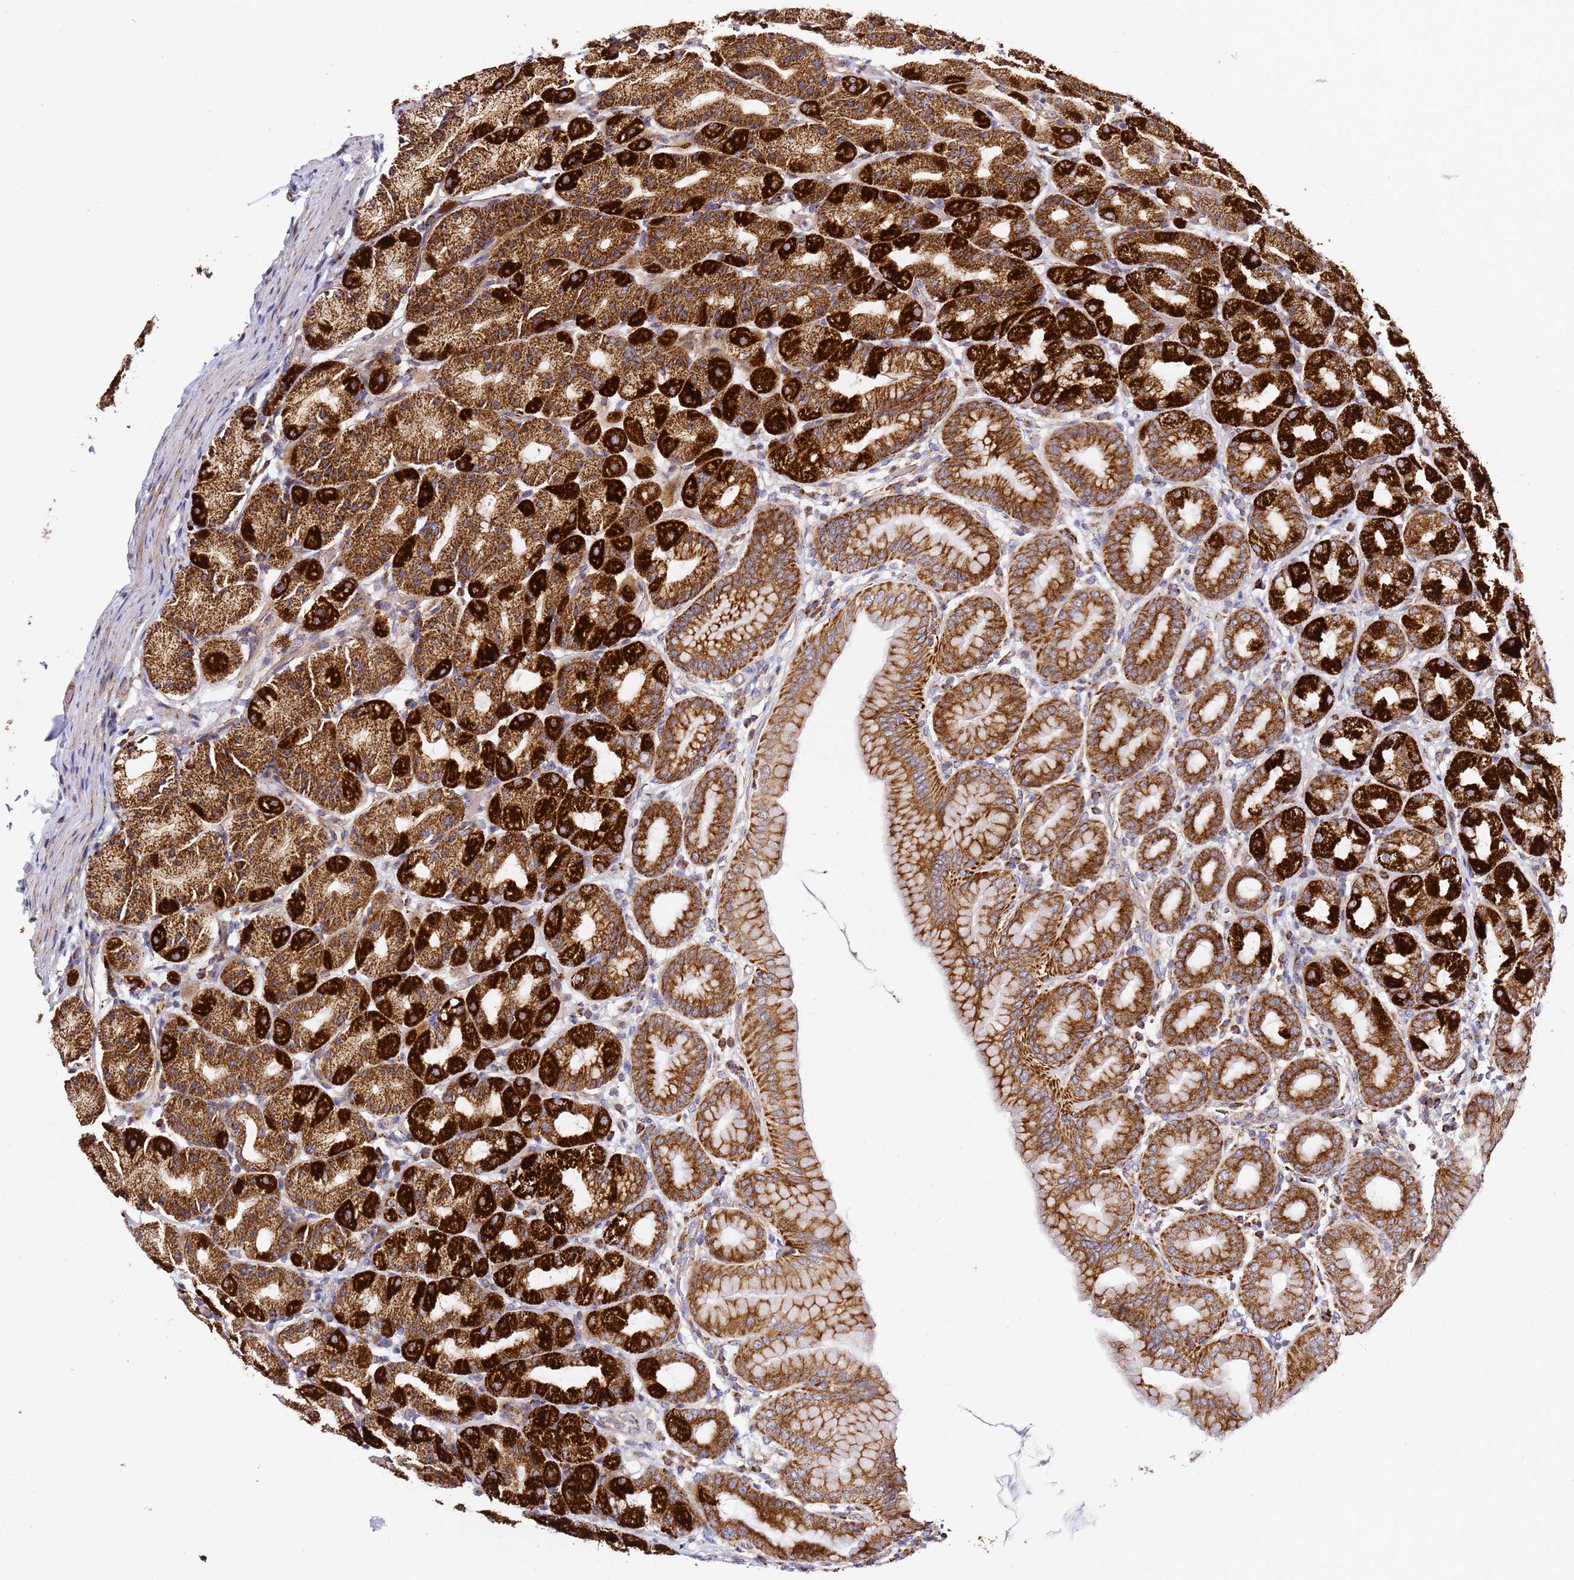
{"staining": {"intensity": "strong", "quantity": ">75%", "location": "cytoplasmic/membranous"}, "tissue": "stomach", "cell_type": "Glandular cells", "image_type": "normal", "snomed": [{"axis": "morphology", "description": "Normal tissue, NOS"}, {"axis": "topography", "description": "Stomach, upper"}], "caption": "About >75% of glandular cells in unremarkable stomach demonstrate strong cytoplasmic/membranous protein positivity as visualized by brown immunohistochemical staining.", "gene": "NDUFA3", "patient": {"sex": "male", "age": 68}}